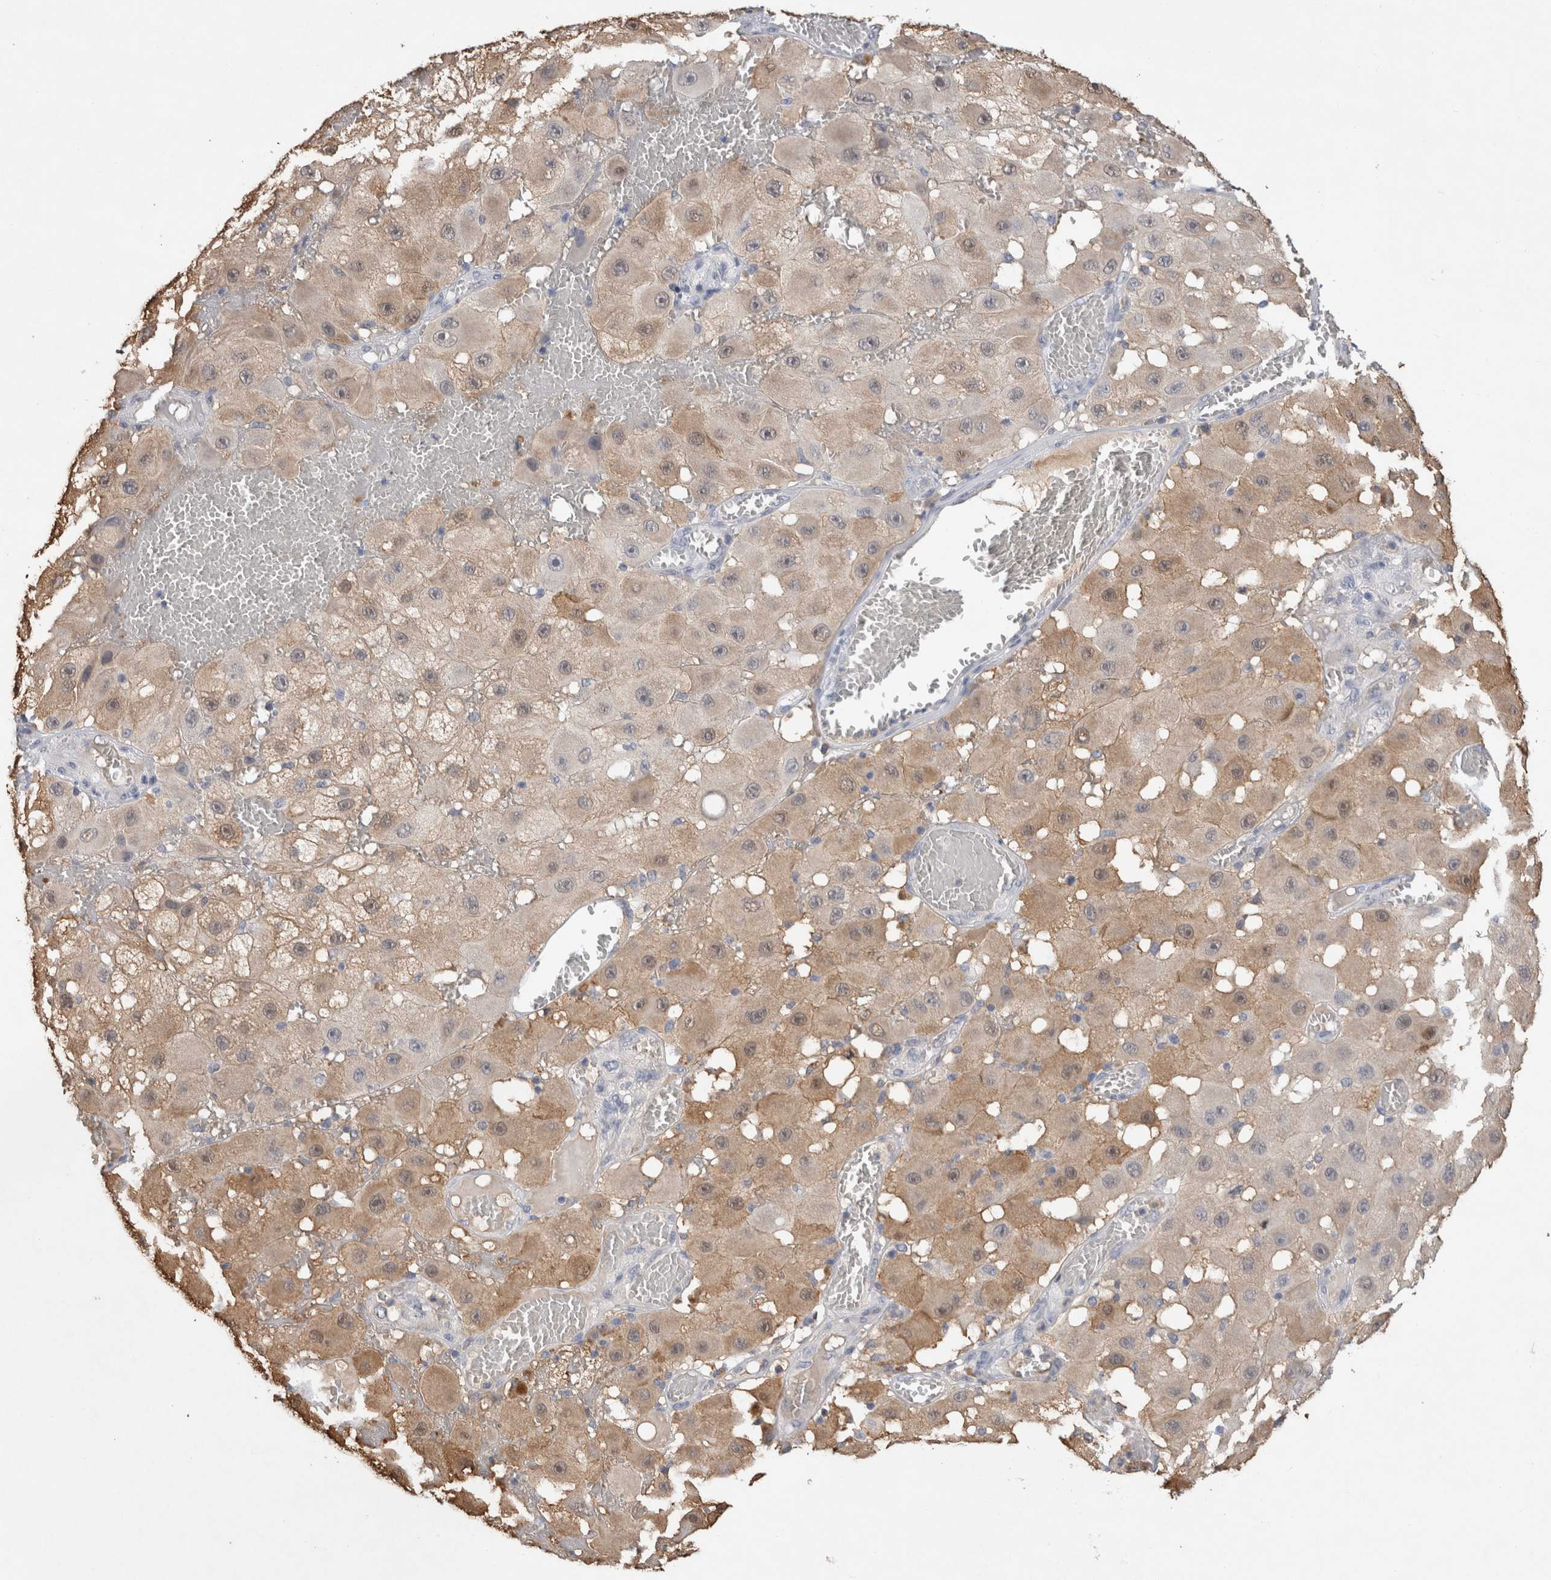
{"staining": {"intensity": "moderate", "quantity": "<25%", "location": "cytoplasmic/membranous"}, "tissue": "melanoma", "cell_type": "Tumor cells", "image_type": "cancer", "snomed": [{"axis": "morphology", "description": "Malignant melanoma, NOS"}, {"axis": "topography", "description": "Skin"}], "caption": "Protein expression analysis of human melanoma reveals moderate cytoplasmic/membranous positivity in approximately <25% of tumor cells.", "gene": "FABP7", "patient": {"sex": "female", "age": 81}}